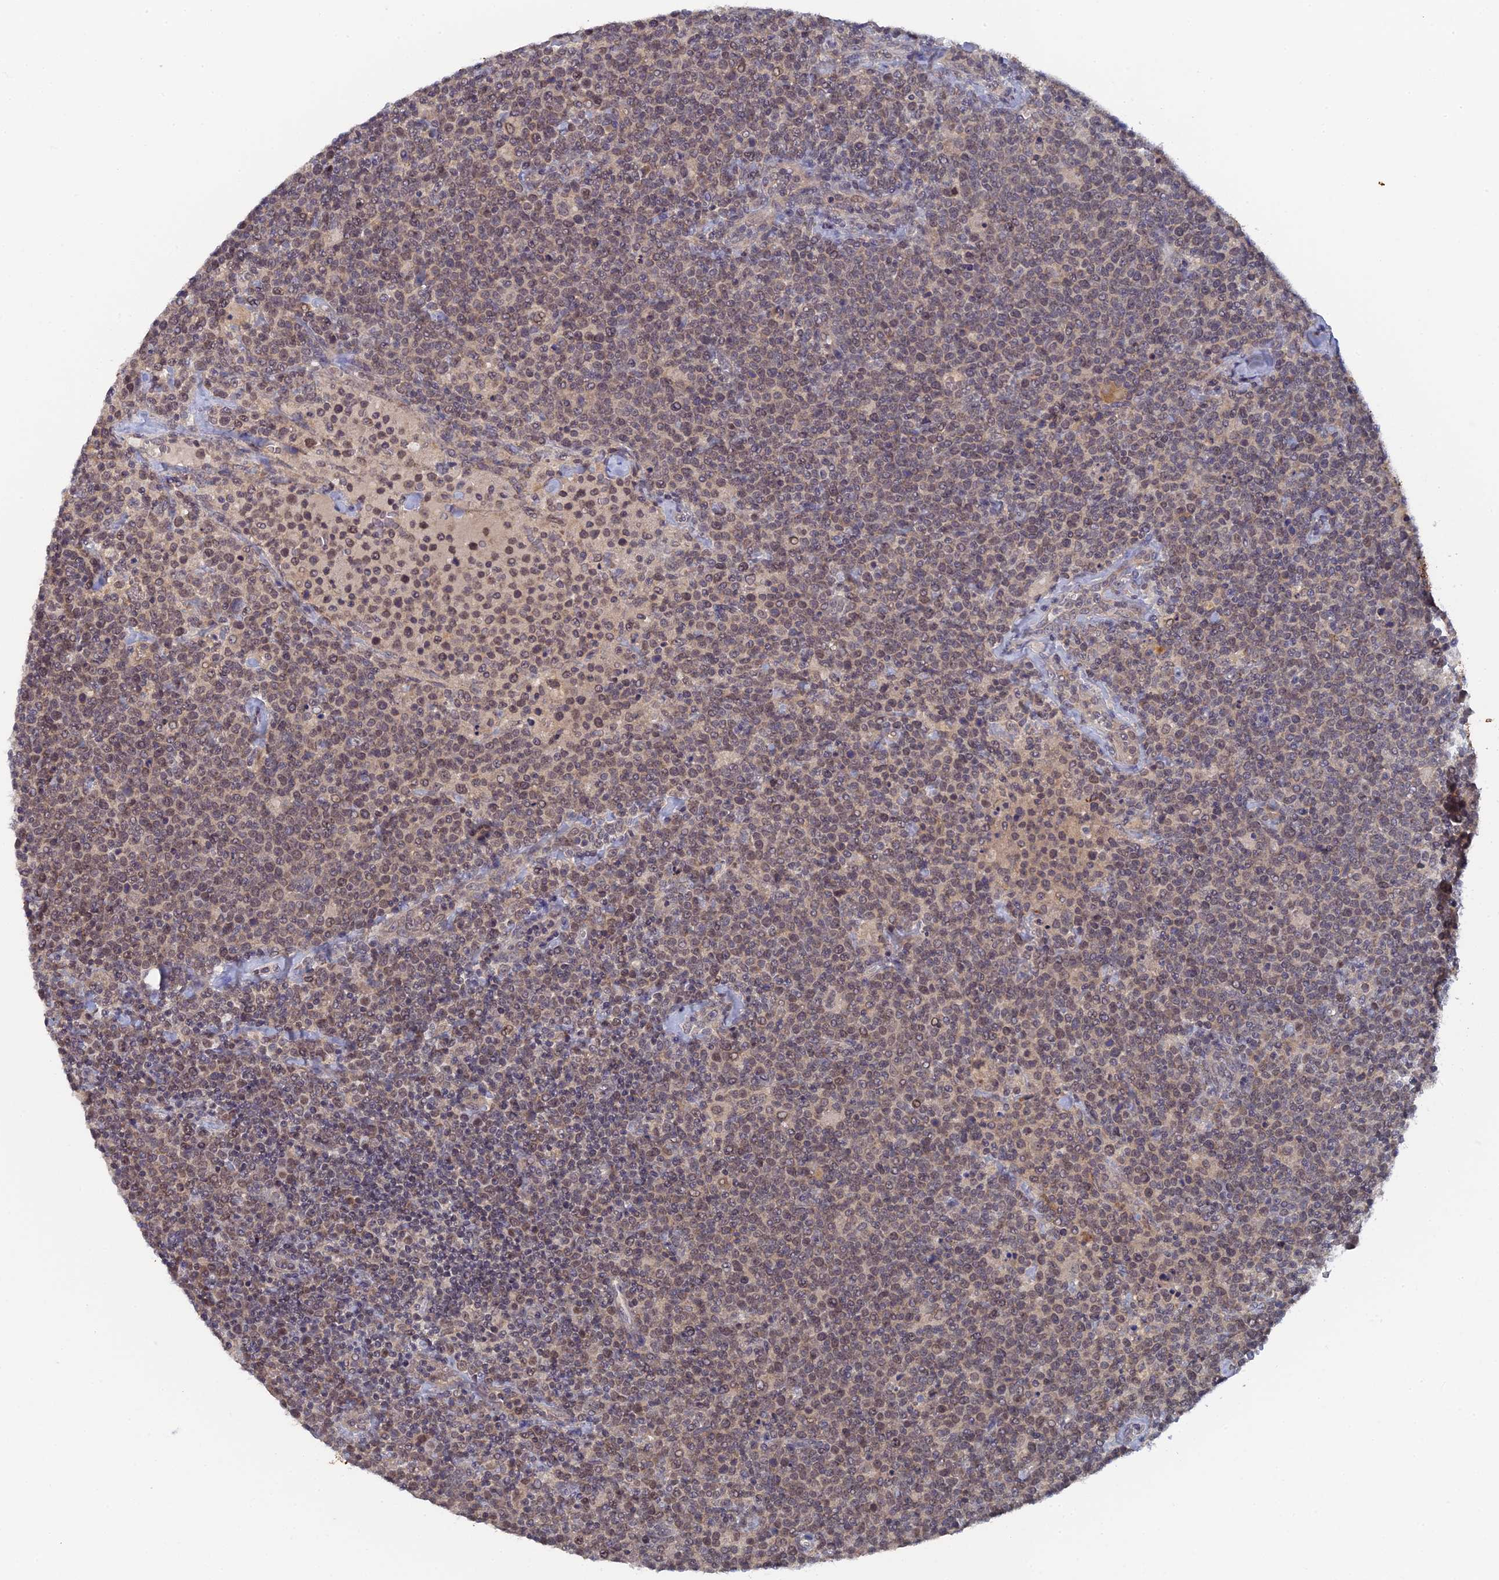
{"staining": {"intensity": "weak", "quantity": "25%-75%", "location": "nuclear"}, "tissue": "lymphoma", "cell_type": "Tumor cells", "image_type": "cancer", "snomed": [{"axis": "morphology", "description": "Malignant lymphoma, non-Hodgkin's type, High grade"}, {"axis": "topography", "description": "Lymph node"}], "caption": "Immunohistochemistry photomicrograph of high-grade malignant lymphoma, non-Hodgkin's type stained for a protein (brown), which shows low levels of weak nuclear staining in approximately 25%-75% of tumor cells.", "gene": "MIGA2", "patient": {"sex": "male", "age": 61}}